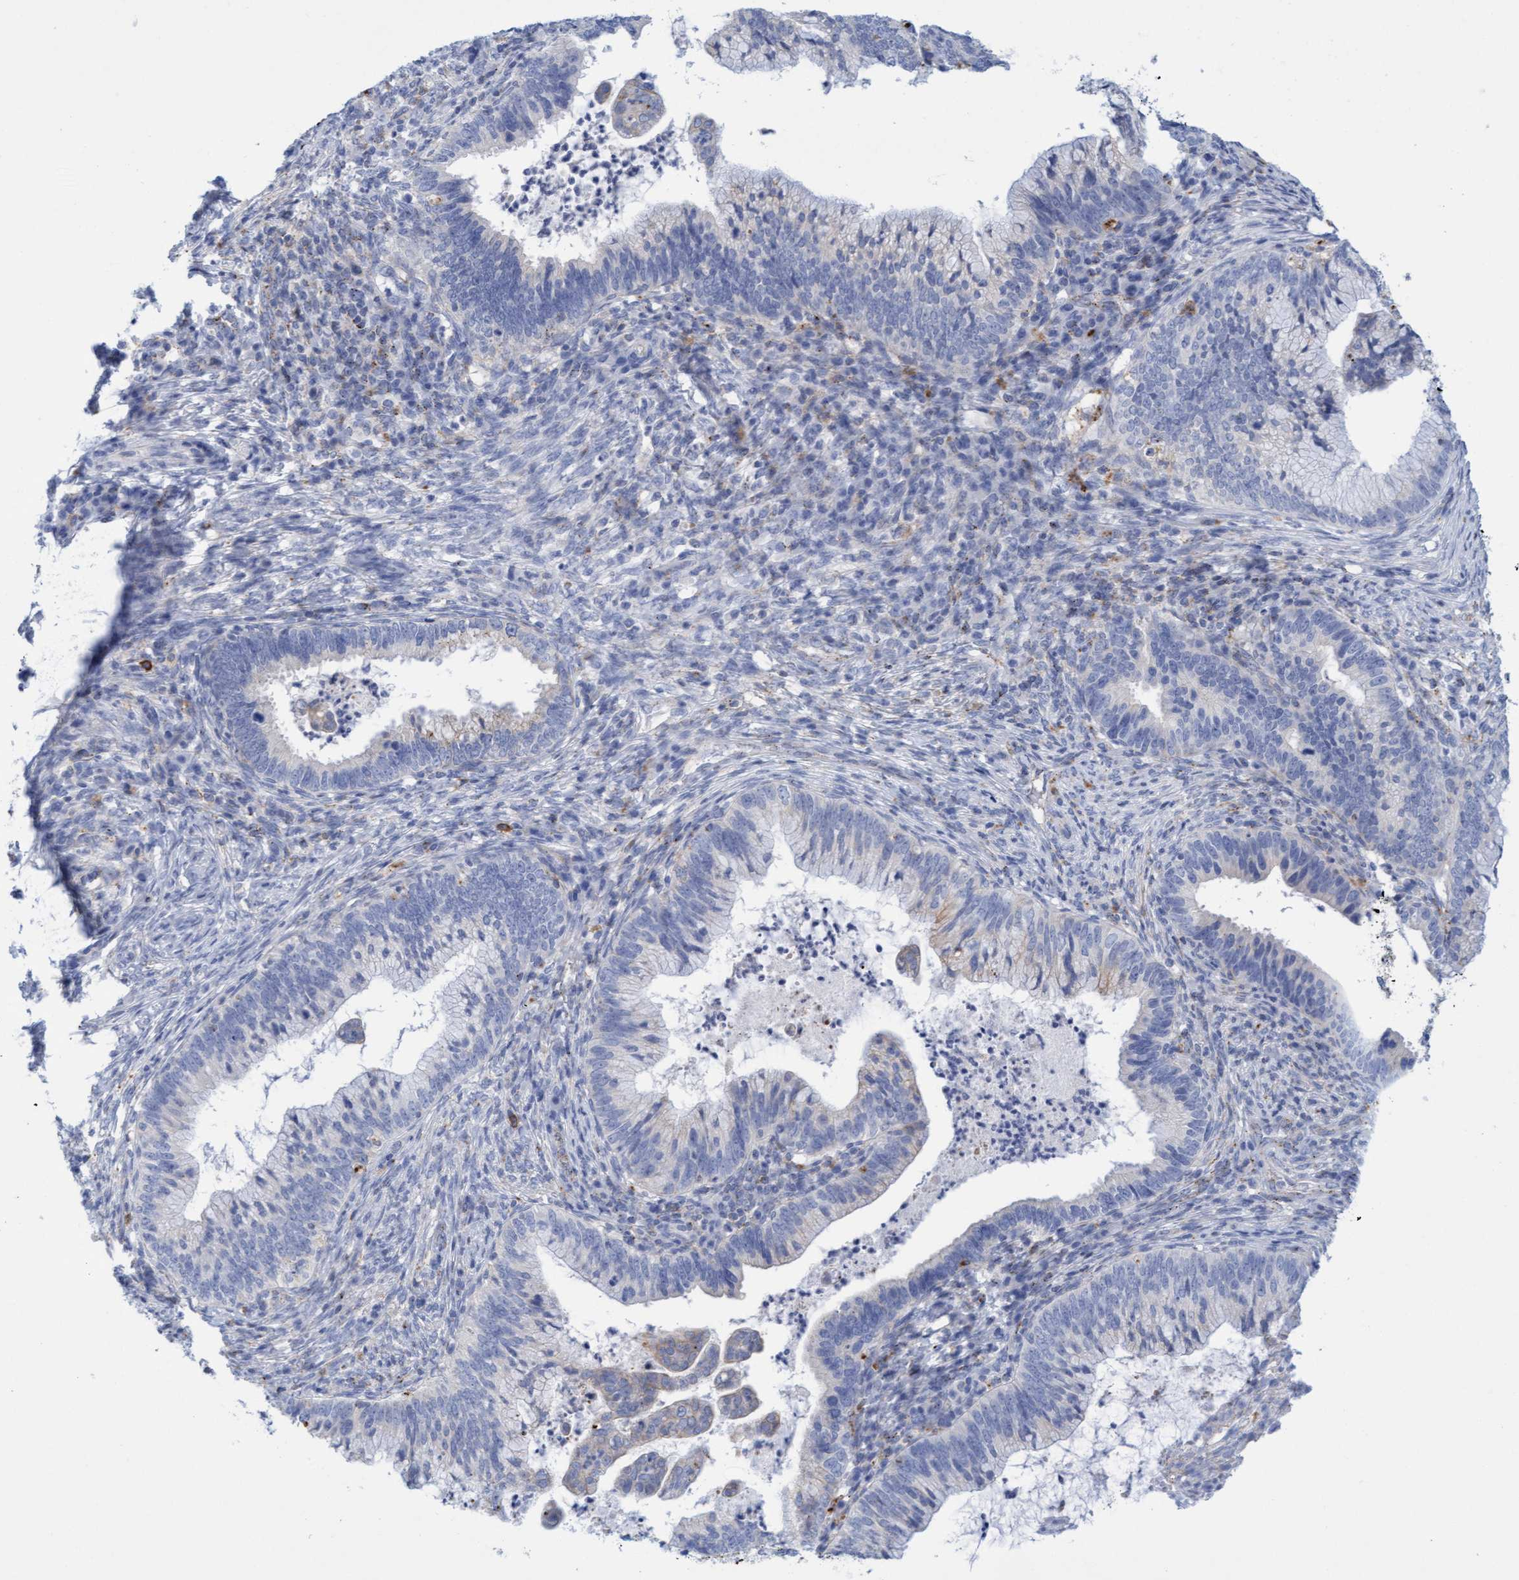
{"staining": {"intensity": "negative", "quantity": "none", "location": "none"}, "tissue": "cervical cancer", "cell_type": "Tumor cells", "image_type": "cancer", "snomed": [{"axis": "morphology", "description": "Adenocarcinoma, NOS"}, {"axis": "topography", "description": "Cervix"}], "caption": "A high-resolution image shows immunohistochemistry (IHC) staining of cervical adenocarcinoma, which shows no significant expression in tumor cells.", "gene": "SGSH", "patient": {"sex": "female", "age": 36}}